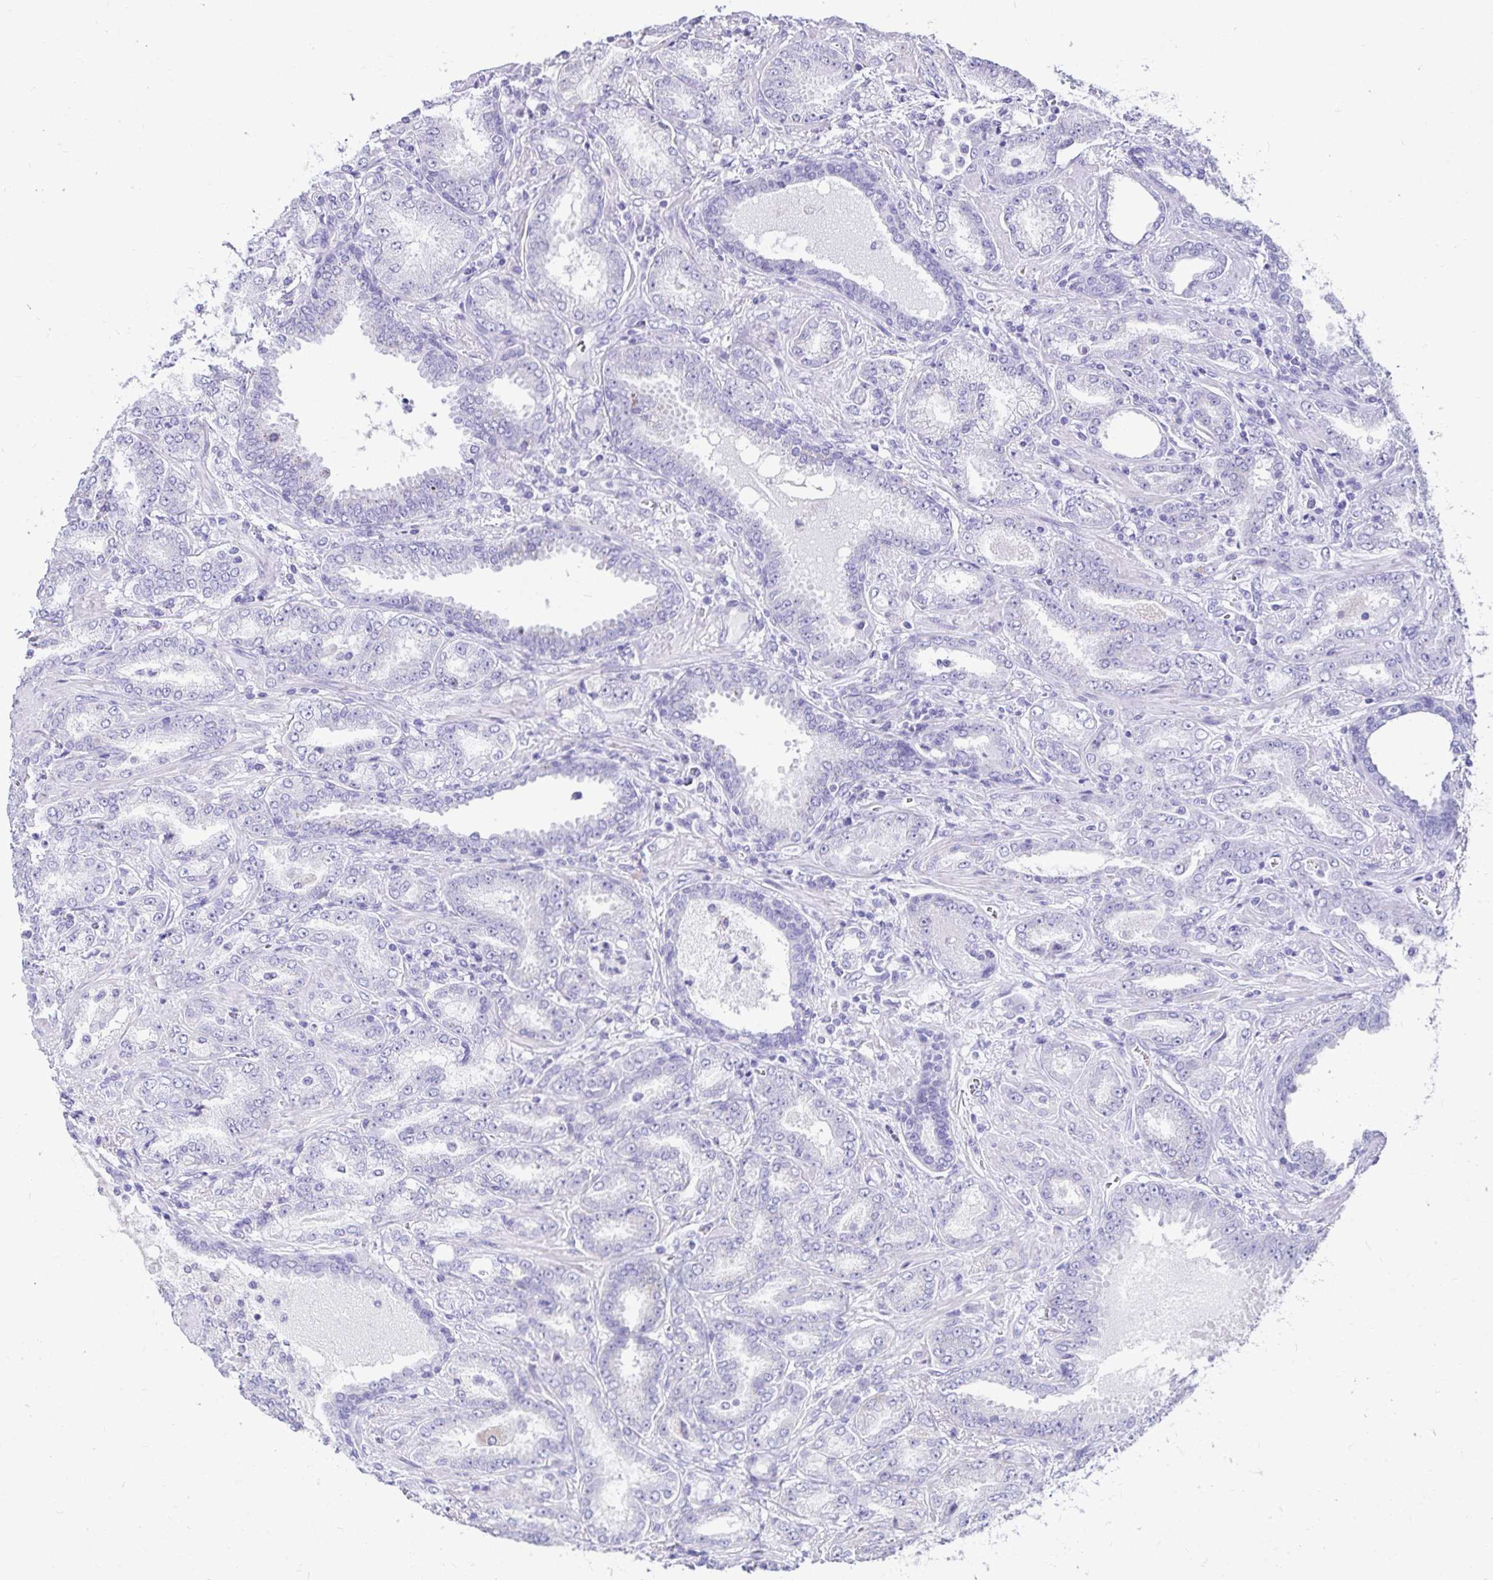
{"staining": {"intensity": "negative", "quantity": "none", "location": "none"}, "tissue": "prostate cancer", "cell_type": "Tumor cells", "image_type": "cancer", "snomed": [{"axis": "morphology", "description": "Adenocarcinoma, High grade"}, {"axis": "topography", "description": "Prostate"}], "caption": "Tumor cells show no significant staining in prostate cancer.", "gene": "ZPBP2", "patient": {"sex": "male", "age": 72}}